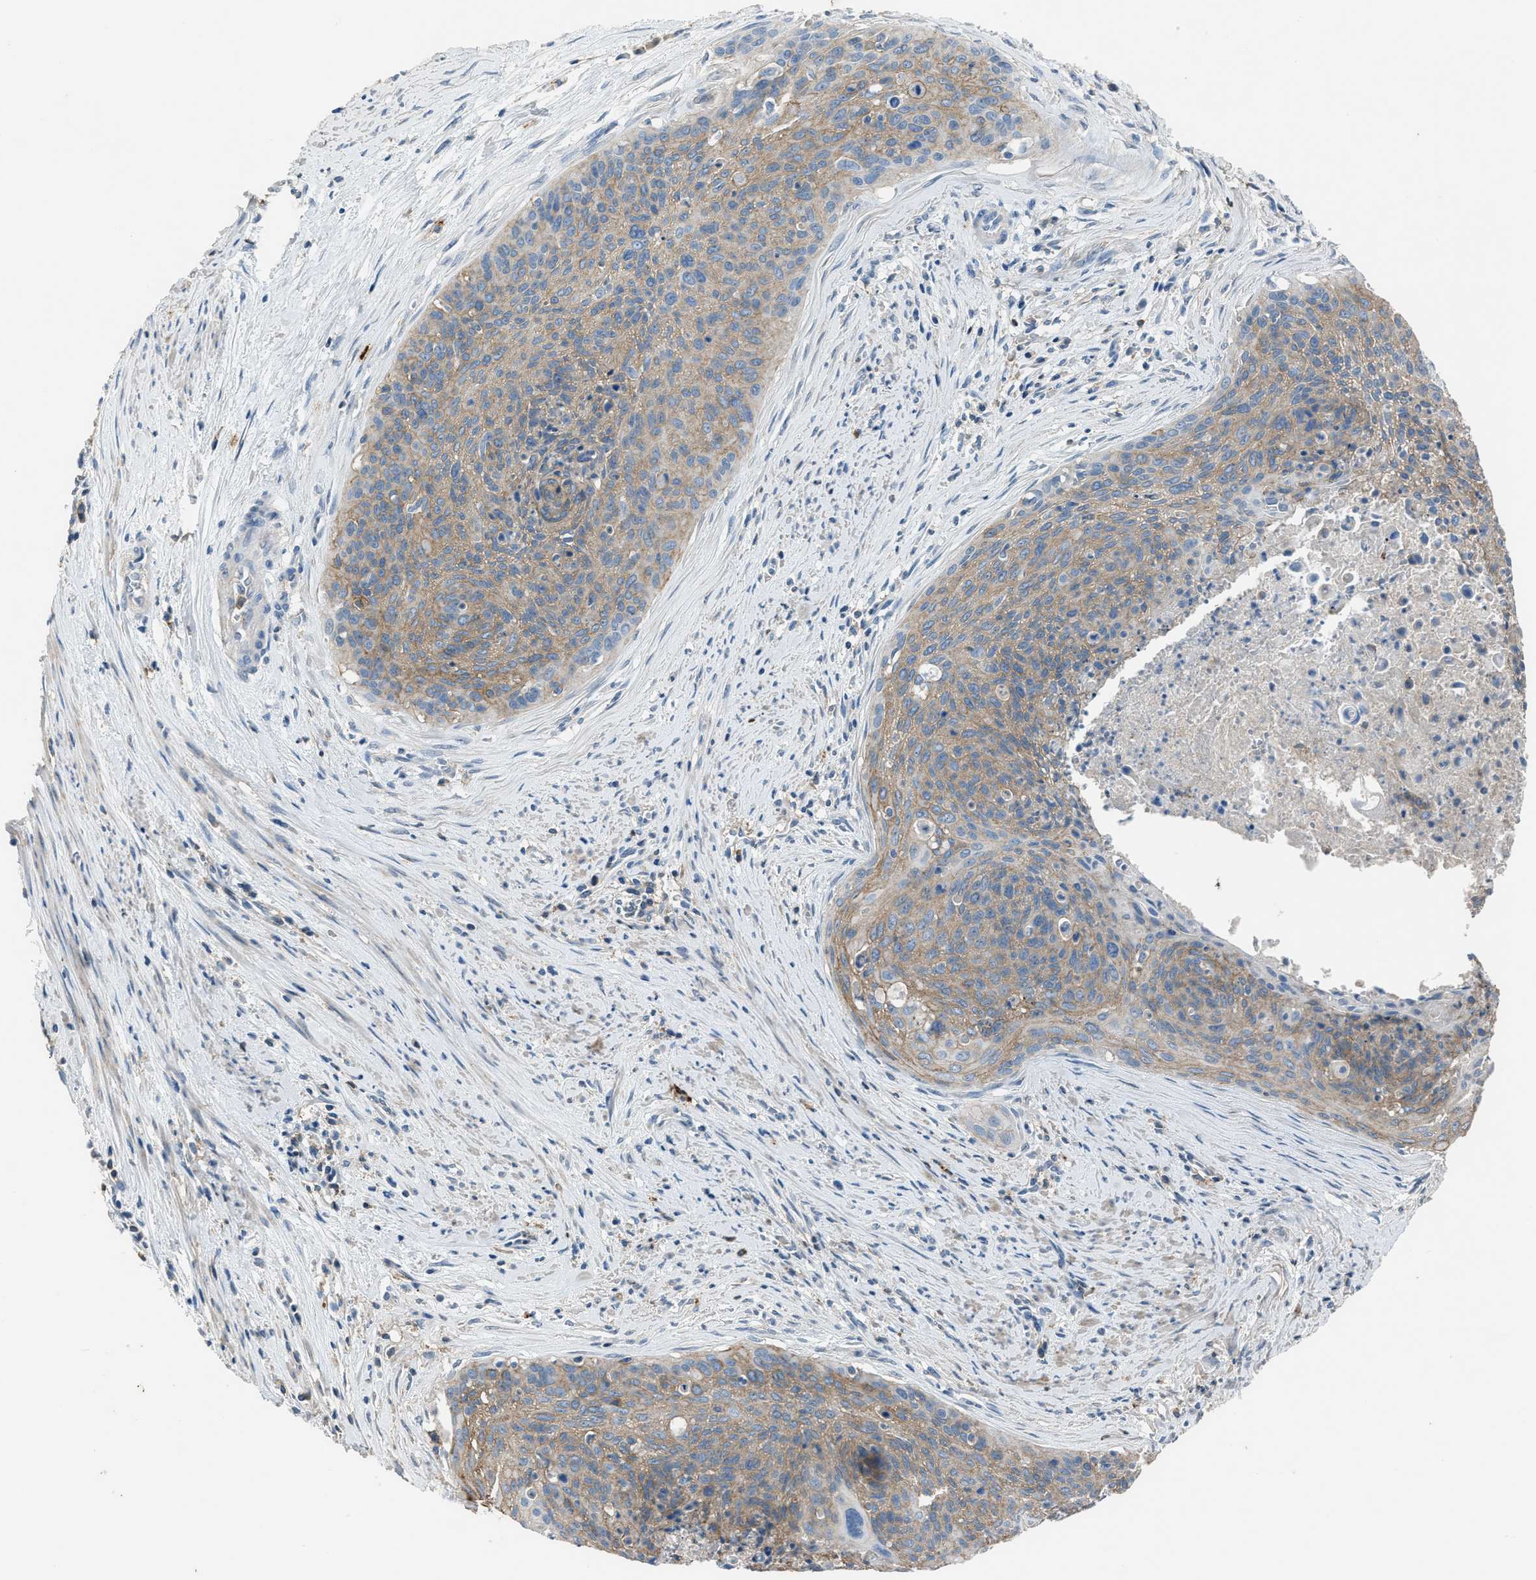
{"staining": {"intensity": "weak", "quantity": ">75%", "location": "cytoplasmic/membranous"}, "tissue": "cervical cancer", "cell_type": "Tumor cells", "image_type": "cancer", "snomed": [{"axis": "morphology", "description": "Squamous cell carcinoma, NOS"}, {"axis": "topography", "description": "Cervix"}], "caption": "Protein expression analysis of human squamous cell carcinoma (cervical) reveals weak cytoplasmic/membranous staining in approximately >75% of tumor cells.", "gene": "OR51E1", "patient": {"sex": "female", "age": 55}}